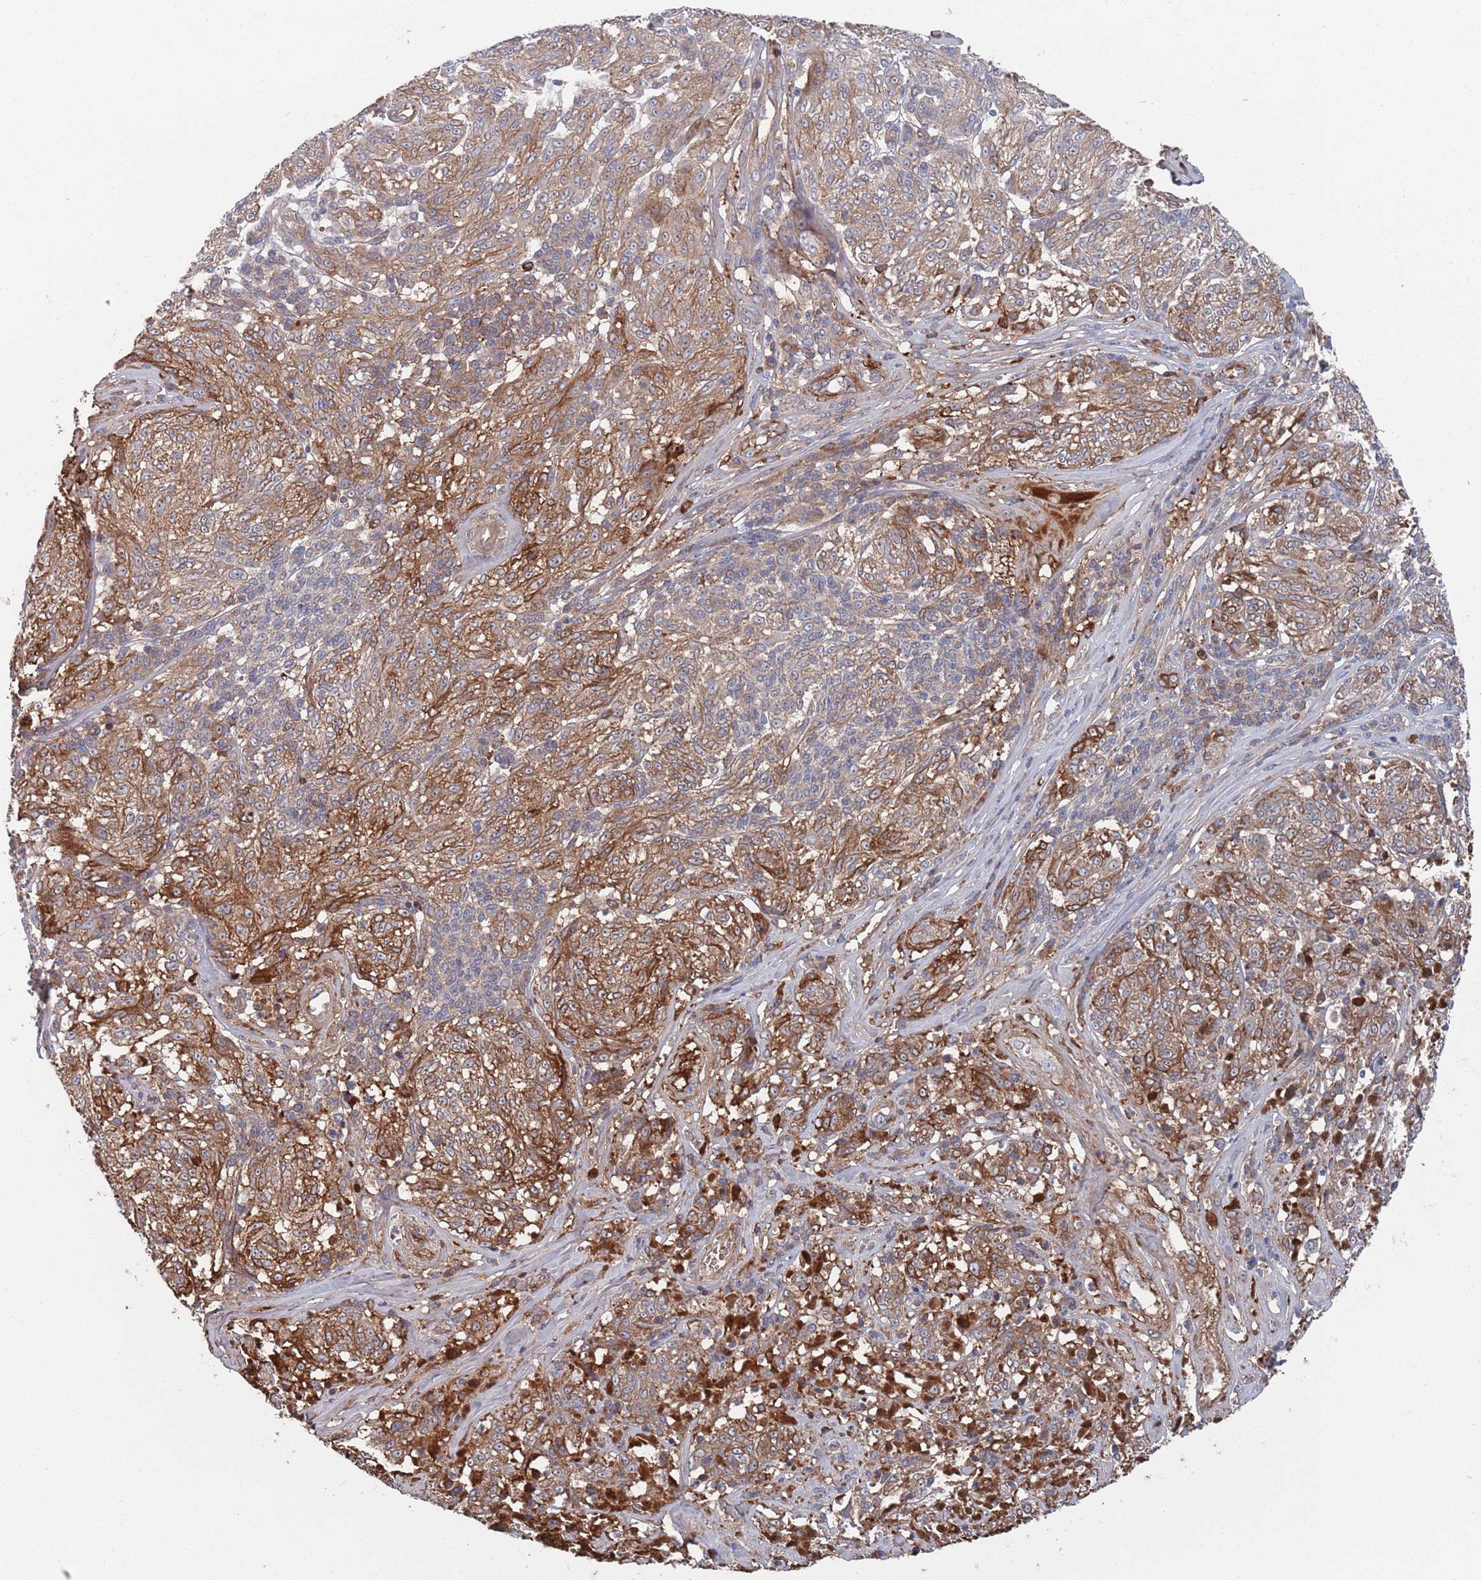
{"staining": {"intensity": "moderate", "quantity": ">75%", "location": "cytoplasmic/membranous"}, "tissue": "melanoma", "cell_type": "Tumor cells", "image_type": "cancer", "snomed": [{"axis": "morphology", "description": "Malignant melanoma, NOS"}, {"axis": "topography", "description": "Skin"}], "caption": "Moderate cytoplasmic/membranous positivity for a protein is seen in about >75% of tumor cells of melanoma using immunohistochemistry (IHC).", "gene": "PLEKHA4", "patient": {"sex": "female", "age": 63}}